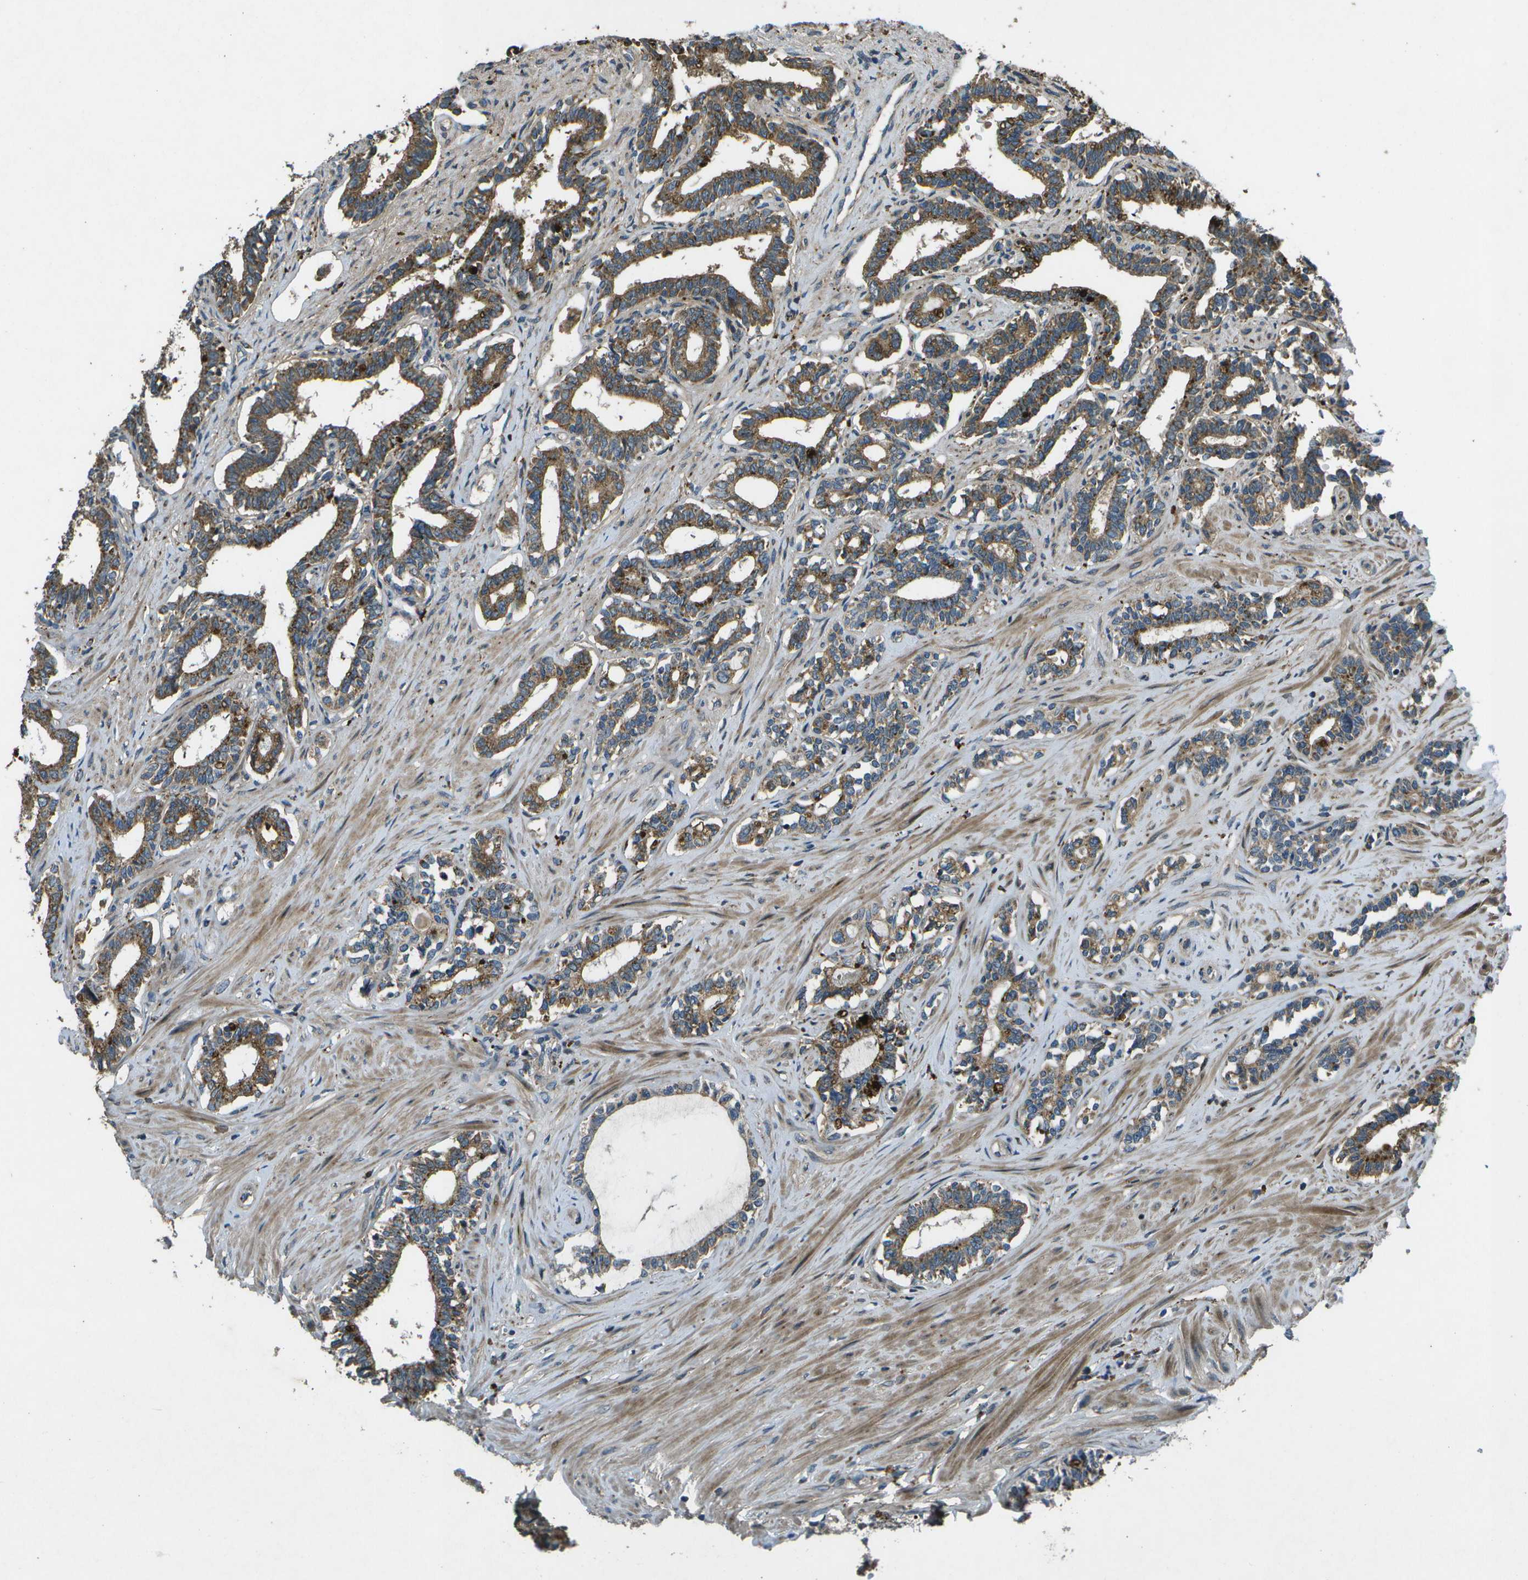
{"staining": {"intensity": "moderate", "quantity": ">75%", "location": "cytoplasmic/membranous"}, "tissue": "seminal vesicle", "cell_type": "Glandular cells", "image_type": "normal", "snomed": [{"axis": "morphology", "description": "Normal tissue, NOS"}, {"axis": "morphology", "description": "Adenocarcinoma, High grade"}, {"axis": "topography", "description": "Prostate"}, {"axis": "topography", "description": "Seminal veicle"}], "caption": "Glandular cells demonstrate moderate cytoplasmic/membranous staining in about >75% of cells in benign seminal vesicle. The protein of interest is shown in brown color, while the nuclei are stained blue.", "gene": "PXYLP1", "patient": {"sex": "male", "age": 55}}